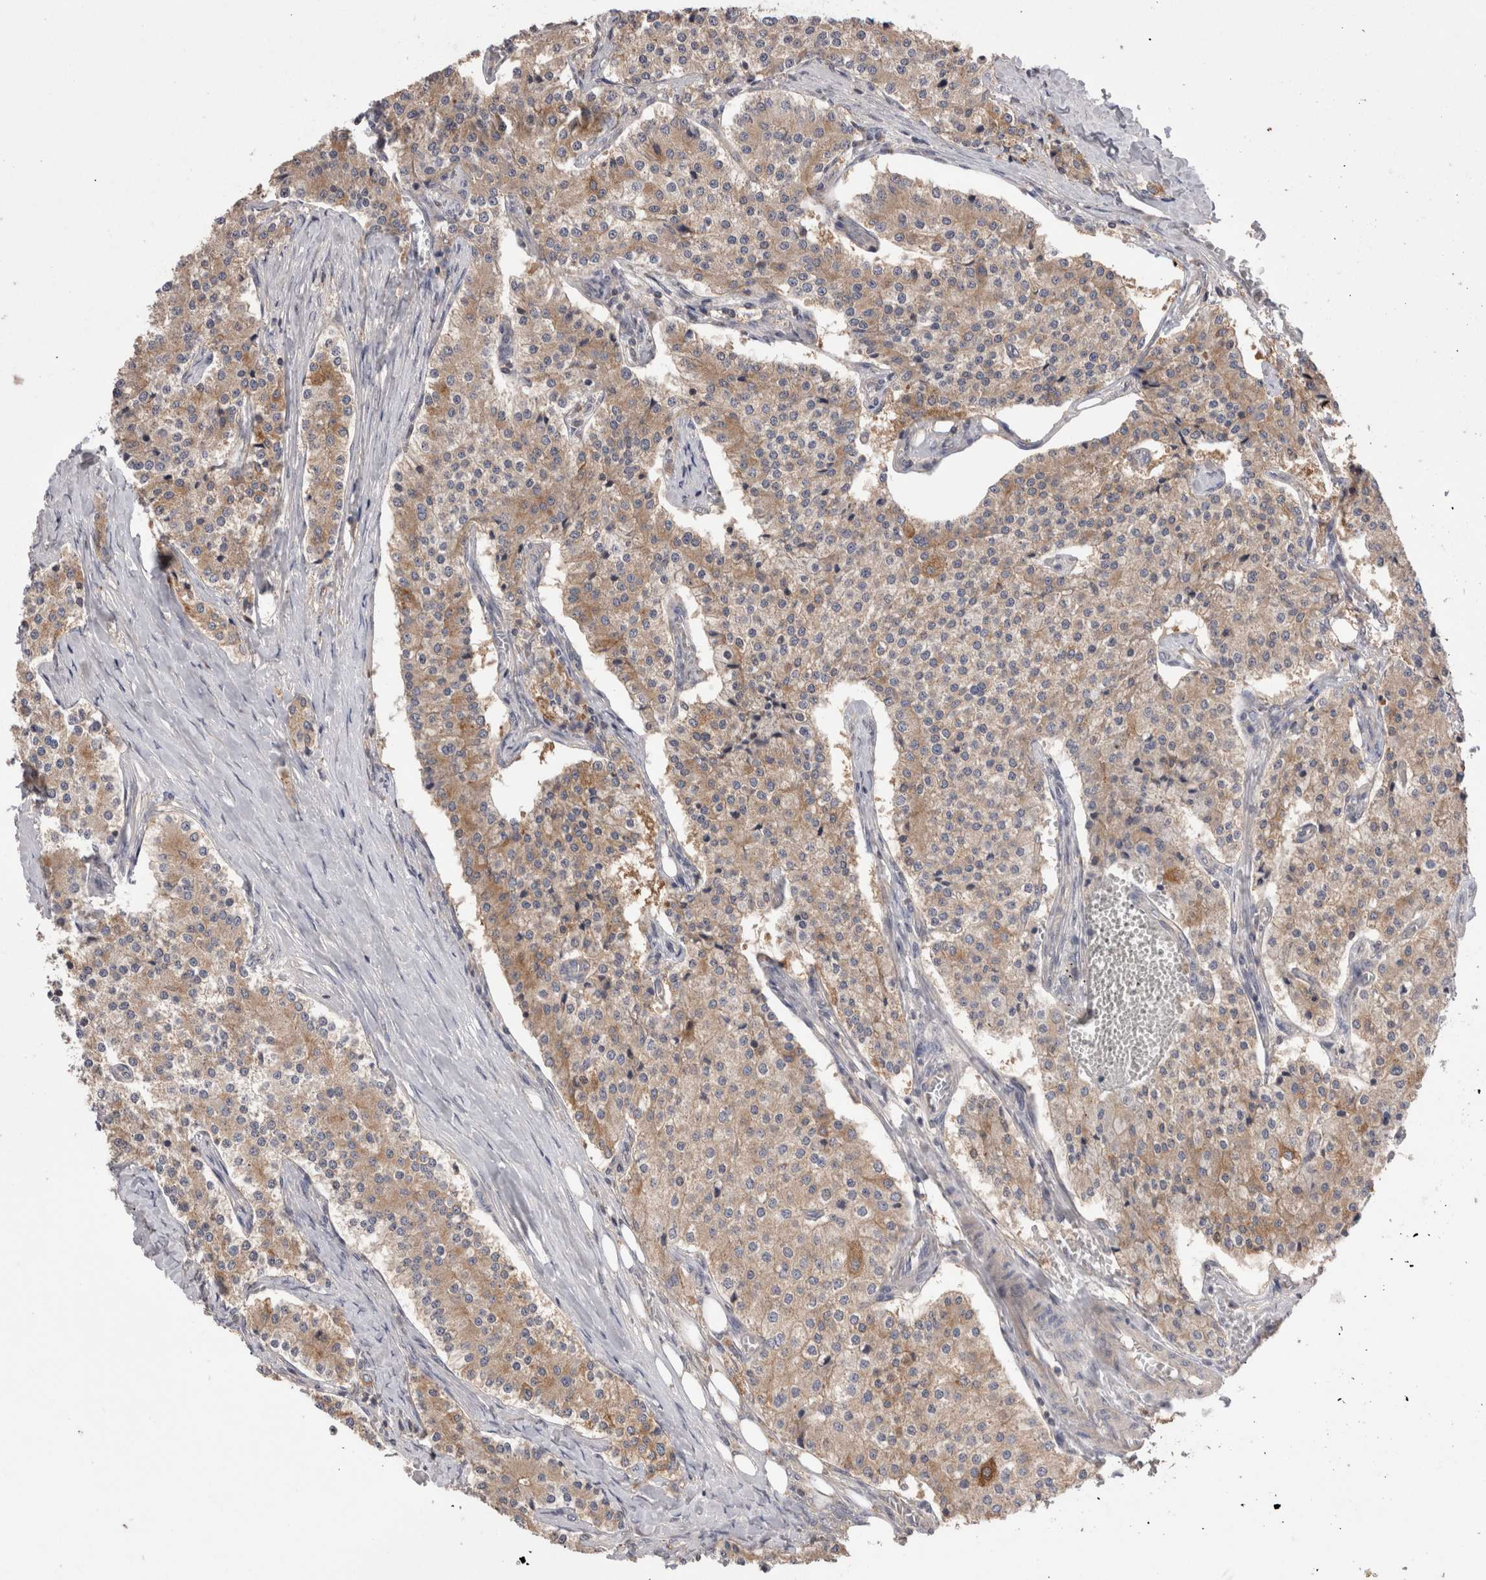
{"staining": {"intensity": "moderate", "quantity": ">75%", "location": "cytoplasmic/membranous"}, "tissue": "carcinoid", "cell_type": "Tumor cells", "image_type": "cancer", "snomed": [{"axis": "morphology", "description": "Carcinoid, malignant, NOS"}, {"axis": "topography", "description": "Colon"}], "caption": "DAB (3,3'-diaminobenzidine) immunohistochemical staining of human carcinoid demonstrates moderate cytoplasmic/membranous protein expression in approximately >75% of tumor cells.", "gene": "OTOR", "patient": {"sex": "female", "age": 52}}